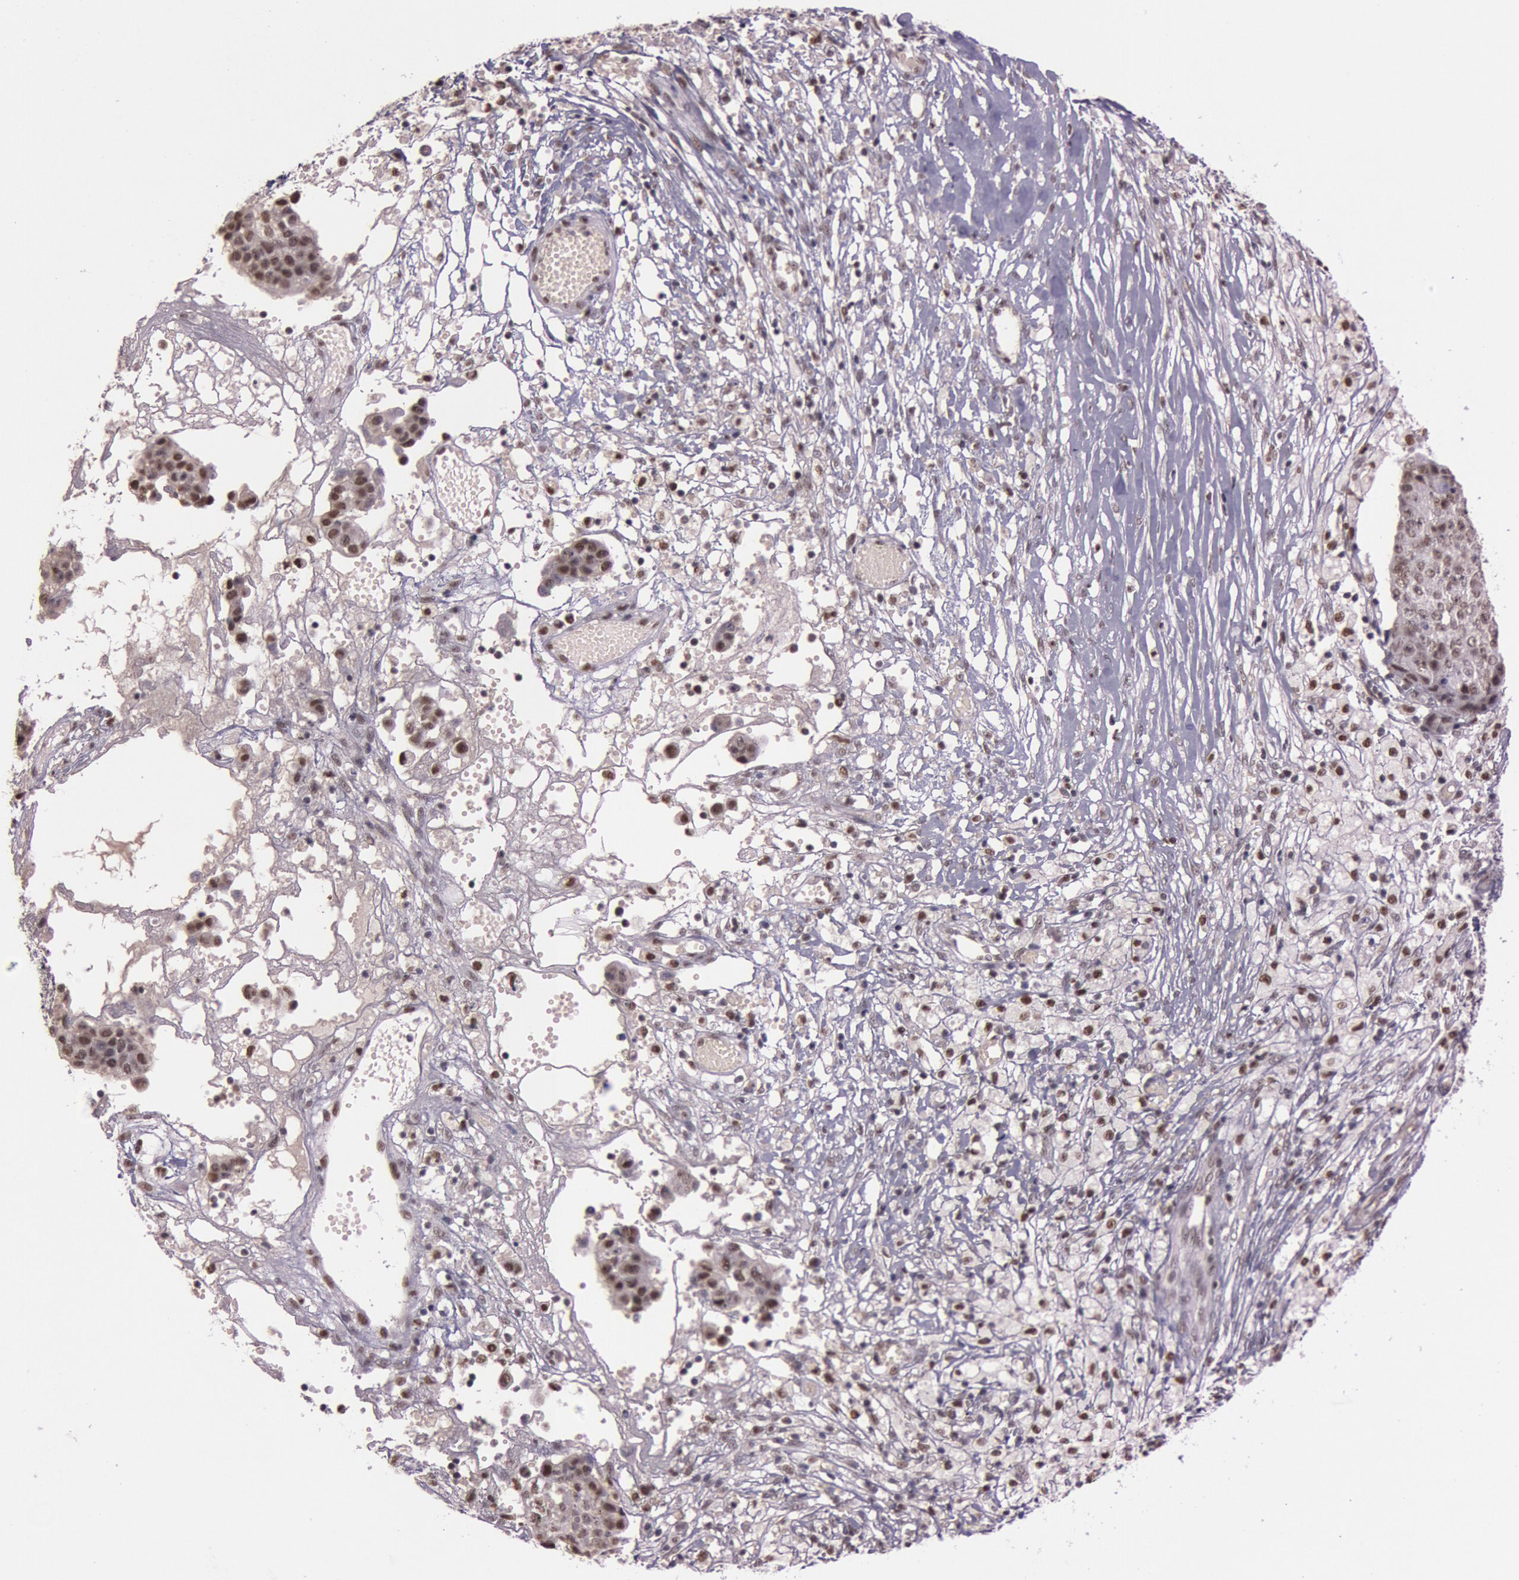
{"staining": {"intensity": "moderate", "quantity": ">75%", "location": "nuclear"}, "tissue": "ovarian cancer", "cell_type": "Tumor cells", "image_type": "cancer", "snomed": [{"axis": "morphology", "description": "Carcinoma, endometroid"}, {"axis": "topography", "description": "Ovary"}], "caption": "About >75% of tumor cells in endometroid carcinoma (ovarian) exhibit moderate nuclear protein staining as visualized by brown immunohistochemical staining.", "gene": "TASL", "patient": {"sex": "female", "age": 42}}